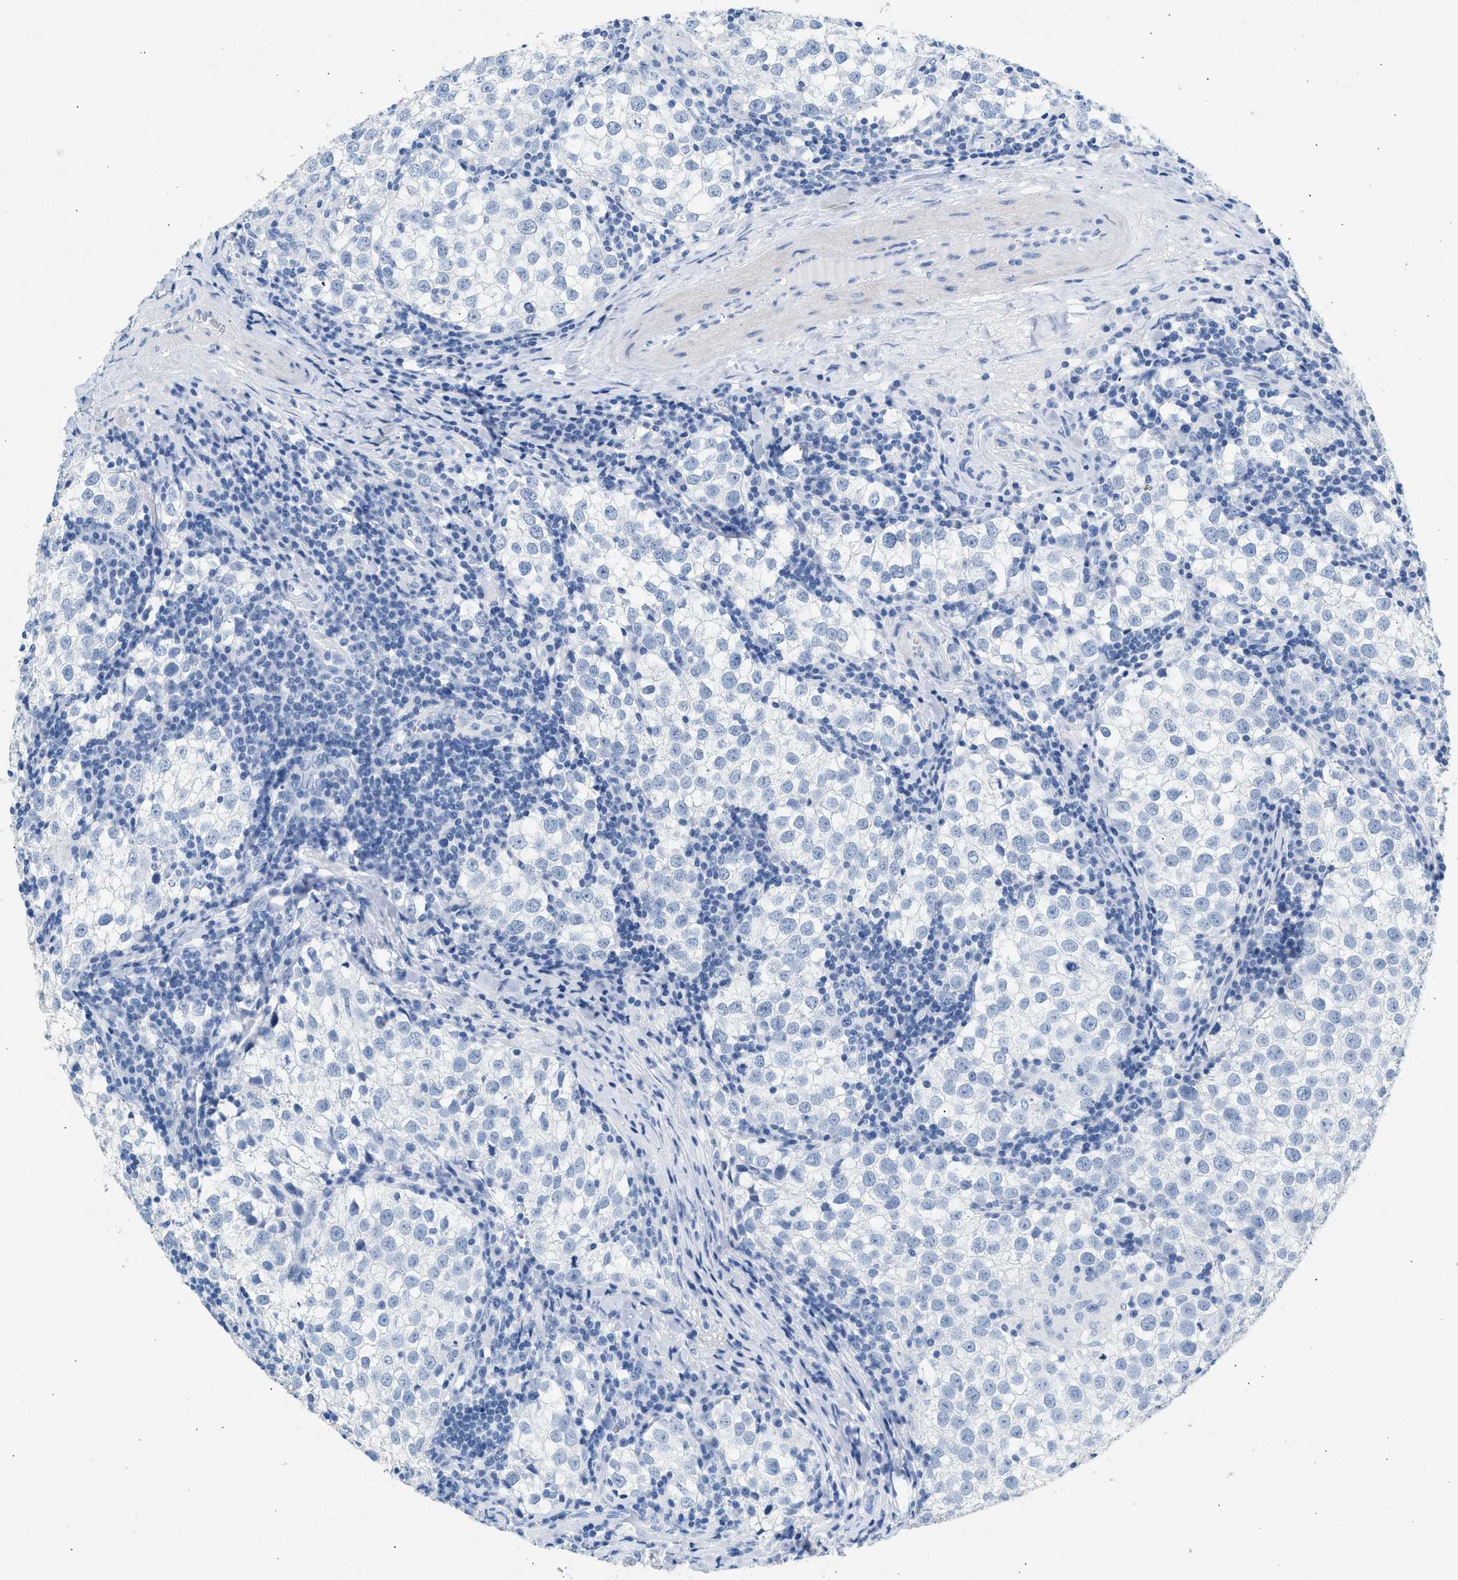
{"staining": {"intensity": "negative", "quantity": "none", "location": "none"}, "tissue": "testis cancer", "cell_type": "Tumor cells", "image_type": "cancer", "snomed": [{"axis": "morphology", "description": "Seminoma, NOS"}, {"axis": "morphology", "description": "Carcinoma, Embryonal, NOS"}, {"axis": "topography", "description": "Testis"}], "caption": "Immunohistochemistry photomicrograph of neoplastic tissue: embryonal carcinoma (testis) stained with DAB (3,3'-diaminobenzidine) exhibits no significant protein positivity in tumor cells.", "gene": "HHATL", "patient": {"sex": "male", "age": 36}}